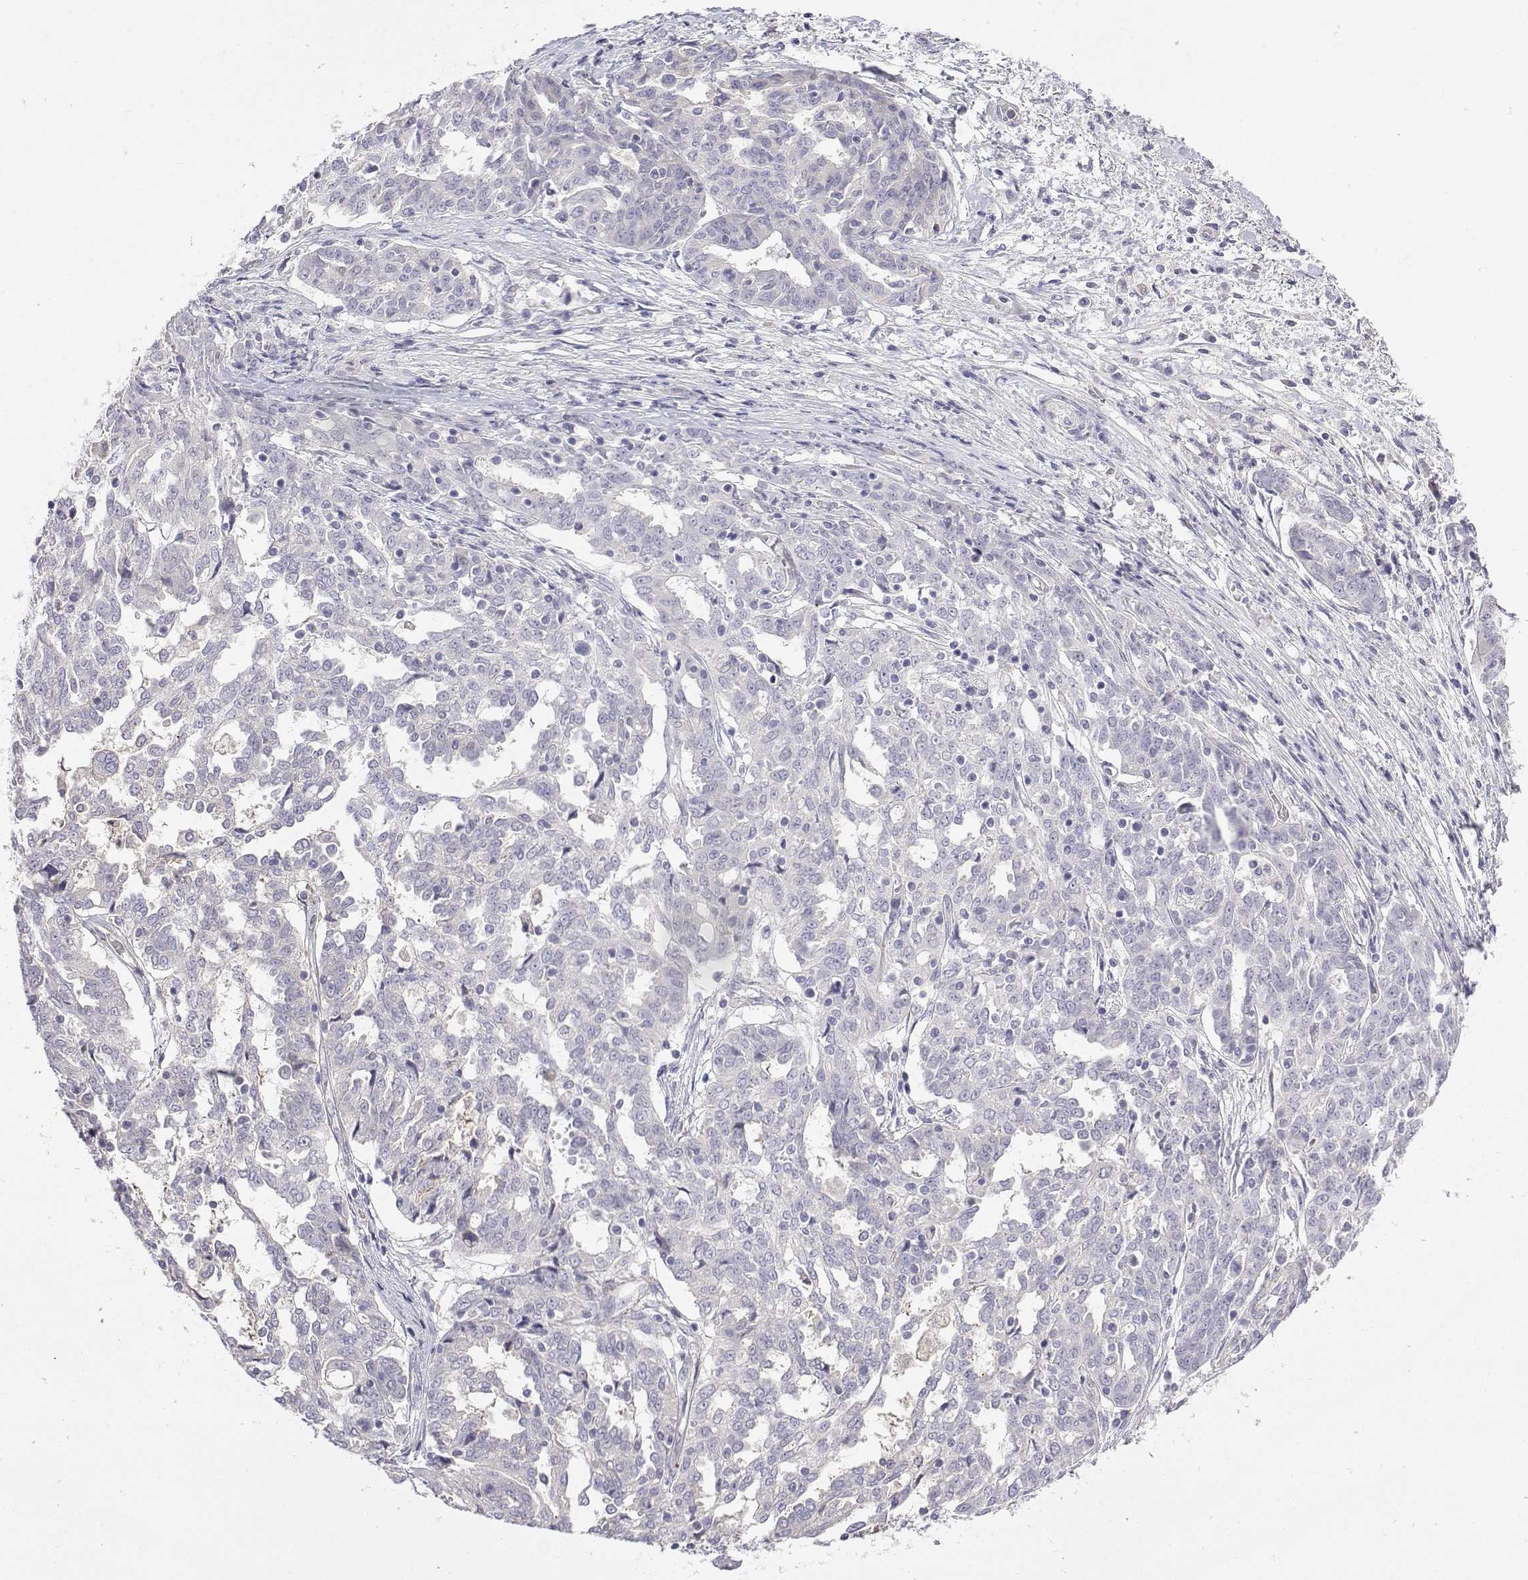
{"staining": {"intensity": "negative", "quantity": "none", "location": "none"}, "tissue": "ovarian cancer", "cell_type": "Tumor cells", "image_type": "cancer", "snomed": [{"axis": "morphology", "description": "Cystadenocarcinoma, serous, NOS"}, {"axis": "topography", "description": "Ovary"}], "caption": "Tumor cells show no significant protein positivity in ovarian cancer (serous cystadenocarcinoma).", "gene": "GGACT", "patient": {"sex": "female", "age": 67}}